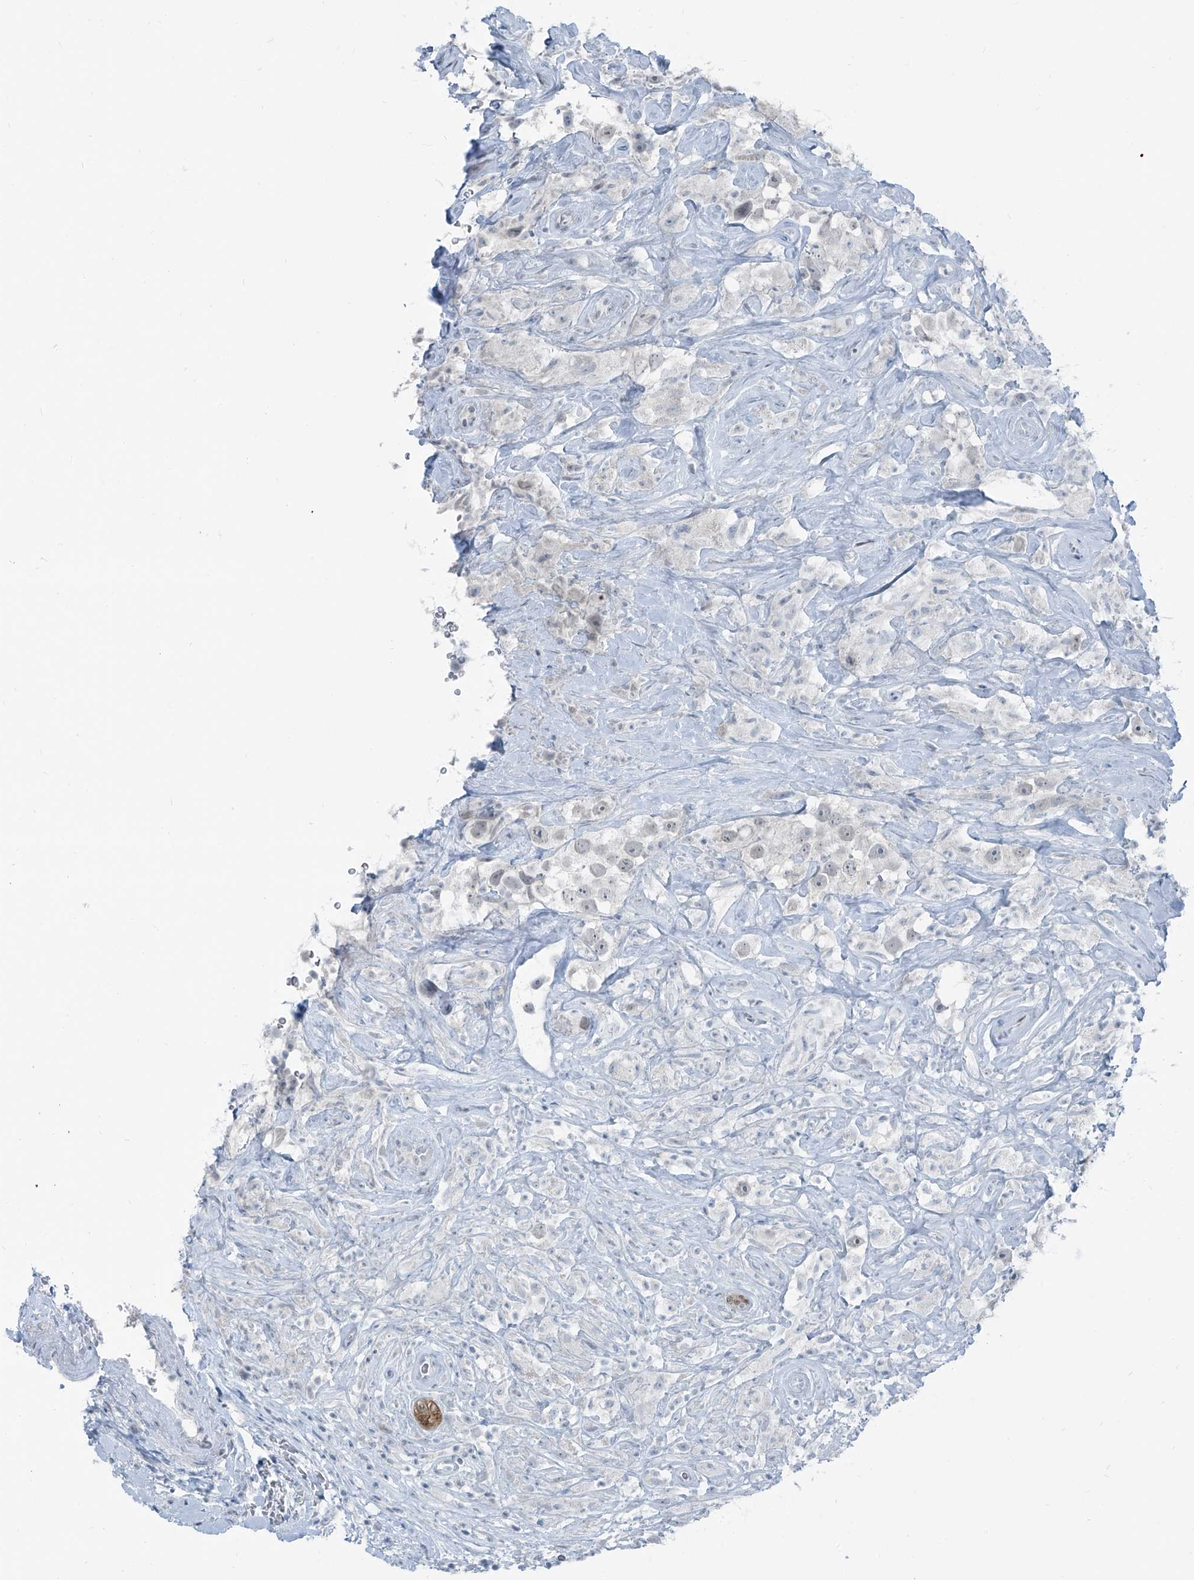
{"staining": {"intensity": "negative", "quantity": "none", "location": "none"}, "tissue": "testis cancer", "cell_type": "Tumor cells", "image_type": "cancer", "snomed": [{"axis": "morphology", "description": "Seminoma, NOS"}, {"axis": "topography", "description": "Testis"}], "caption": "Tumor cells show no significant protein positivity in seminoma (testis).", "gene": "RGN", "patient": {"sex": "male", "age": 49}}